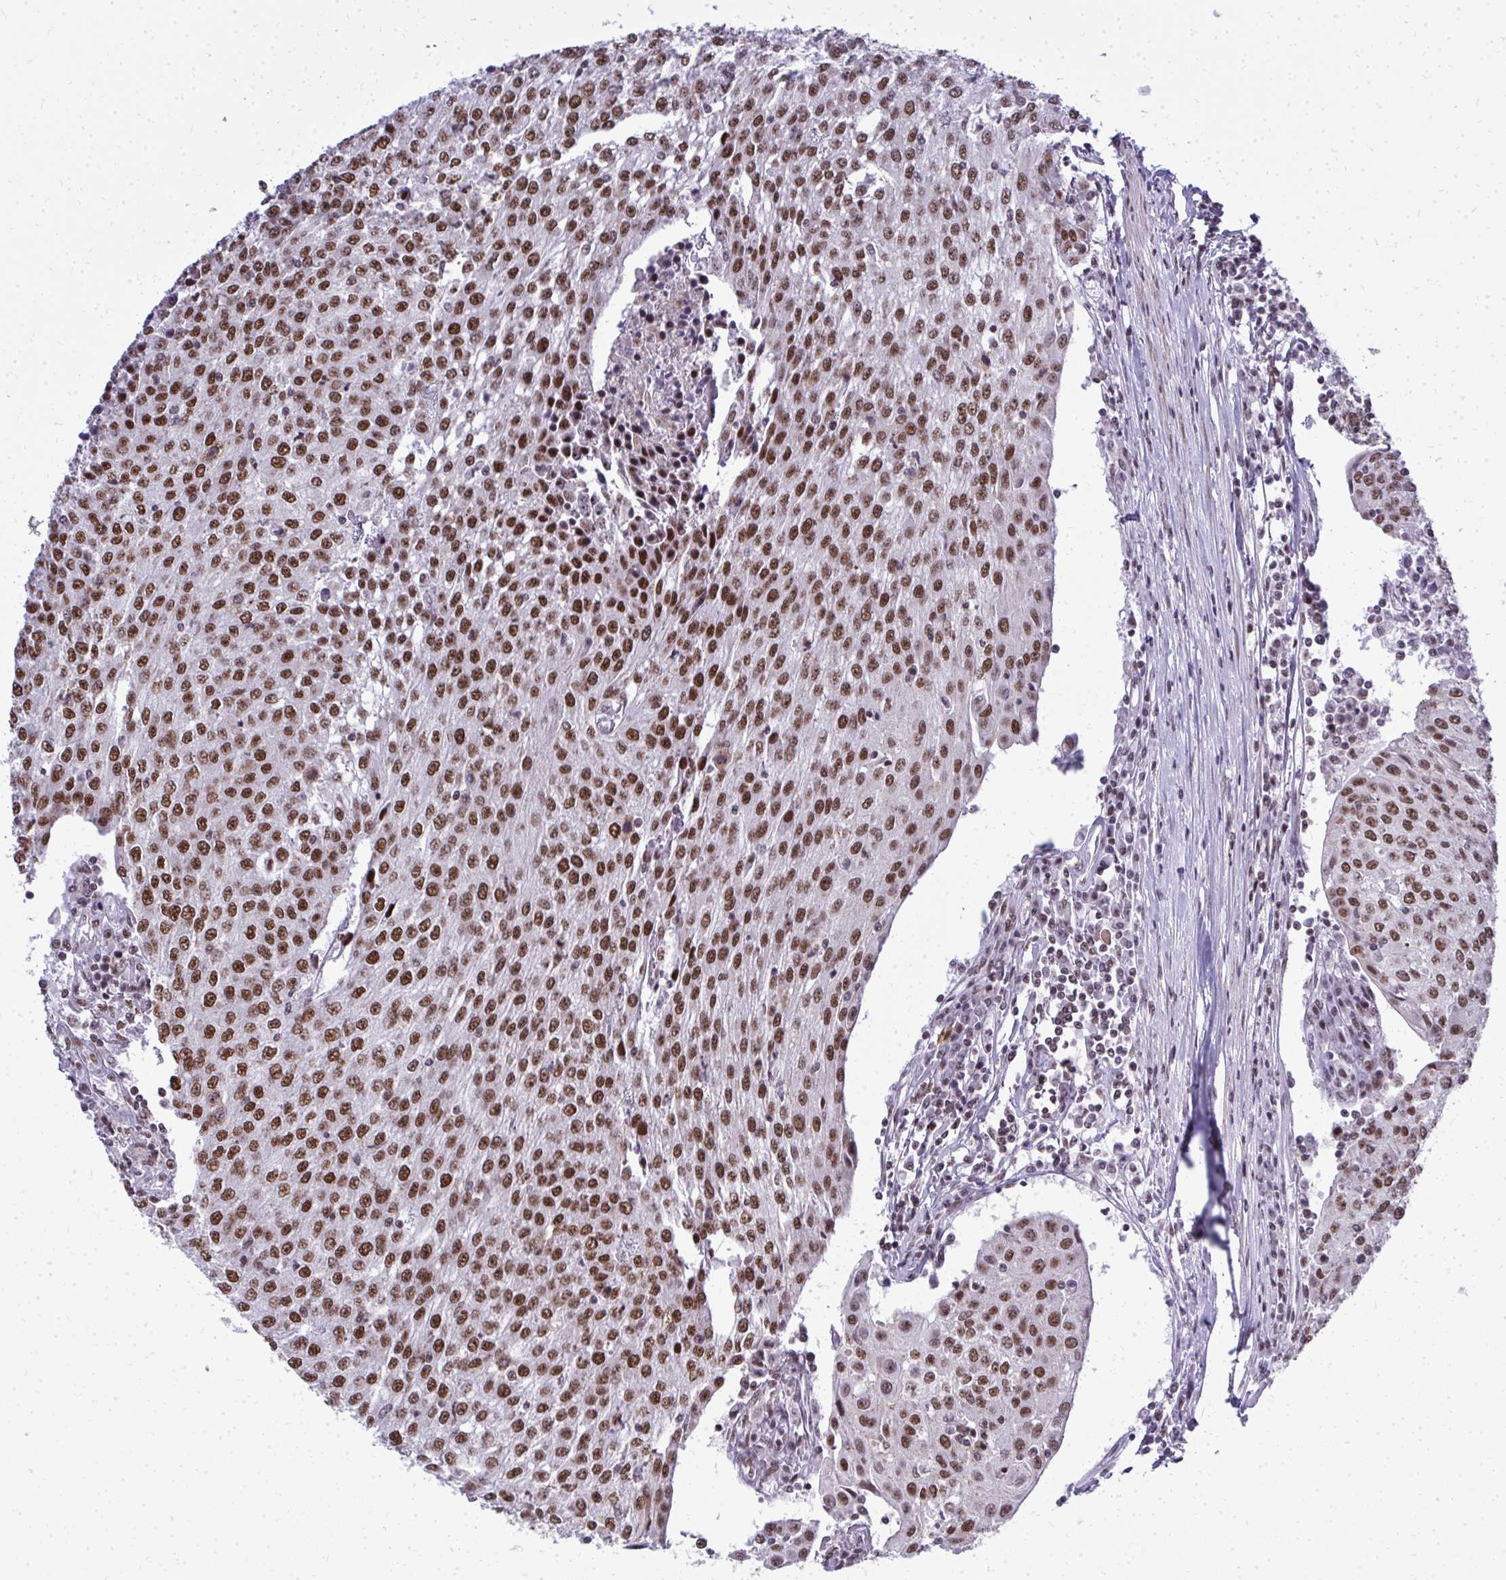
{"staining": {"intensity": "moderate", "quantity": ">75%", "location": "nuclear"}, "tissue": "urothelial cancer", "cell_type": "Tumor cells", "image_type": "cancer", "snomed": [{"axis": "morphology", "description": "Urothelial carcinoma, High grade"}, {"axis": "topography", "description": "Urinary bladder"}], "caption": "Immunohistochemical staining of human high-grade urothelial carcinoma exhibits medium levels of moderate nuclear protein staining in approximately >75% of tumor cells. (IHC, brightfield microscopy, high magnification).", "gene": "SIRT7", "patient": {"sex": "female", "age": 85}}